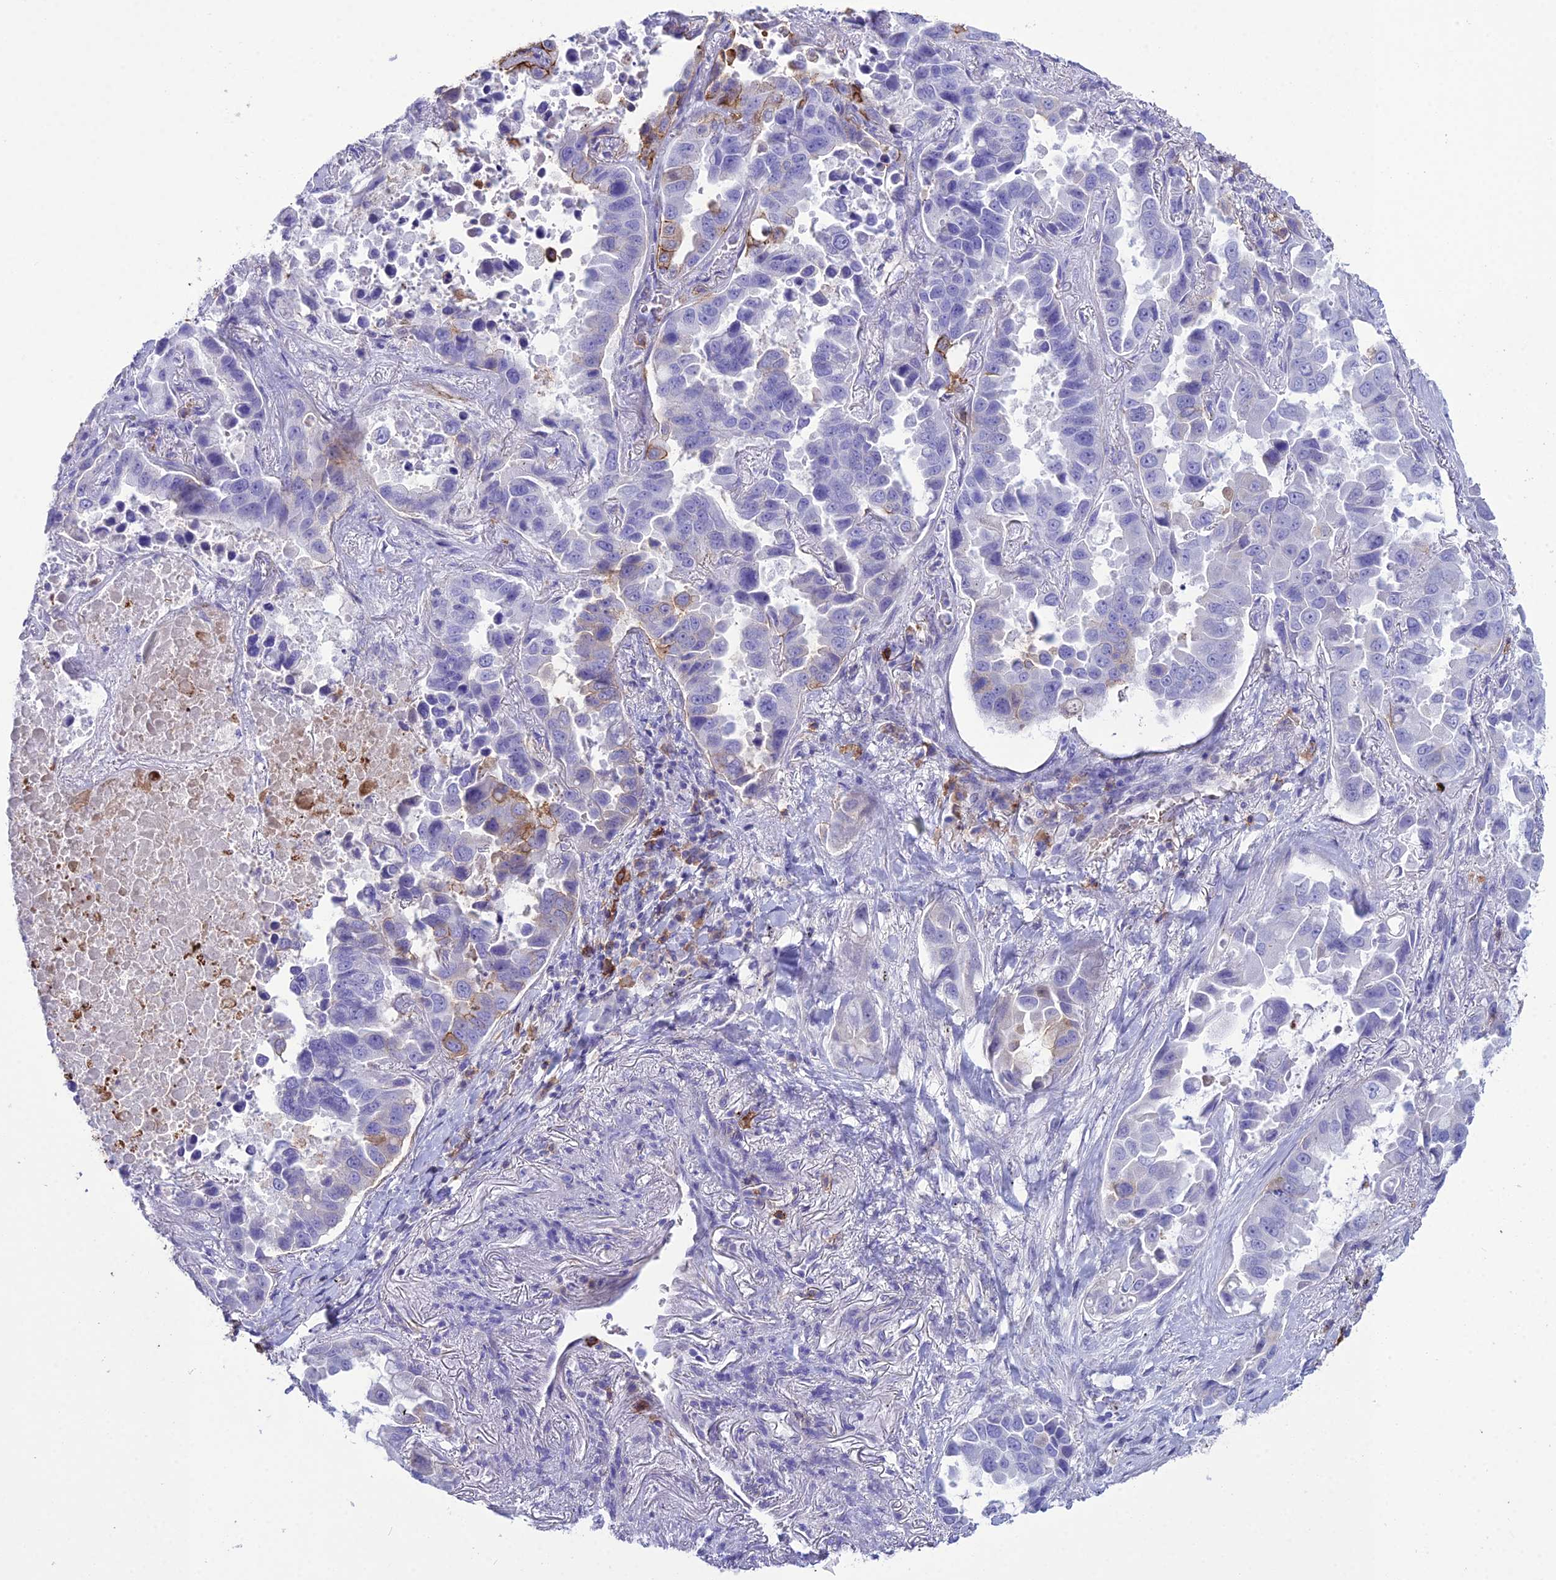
{"staining": {"intensity": "moderate", "quantity": "<25%", "location": "cytoplasmic/membranous"}, "tissue": "lung cancer", "cell_type": "Tumor cells", "image_type": "cancer", "snomed": [{"axis": "morphology", "description": "Adenocarcinoma, NOS"}, {"axis": "topography", "description": "Lung"}], "caption": "Immunohistochemical staining of adenocarcinoma (lung) displays moderate cytoplasmic/membranous protein expression in about <25% of tumor cells.", "gene": "OR1Q1", "patient": {"sex": "male", "age": 64}}